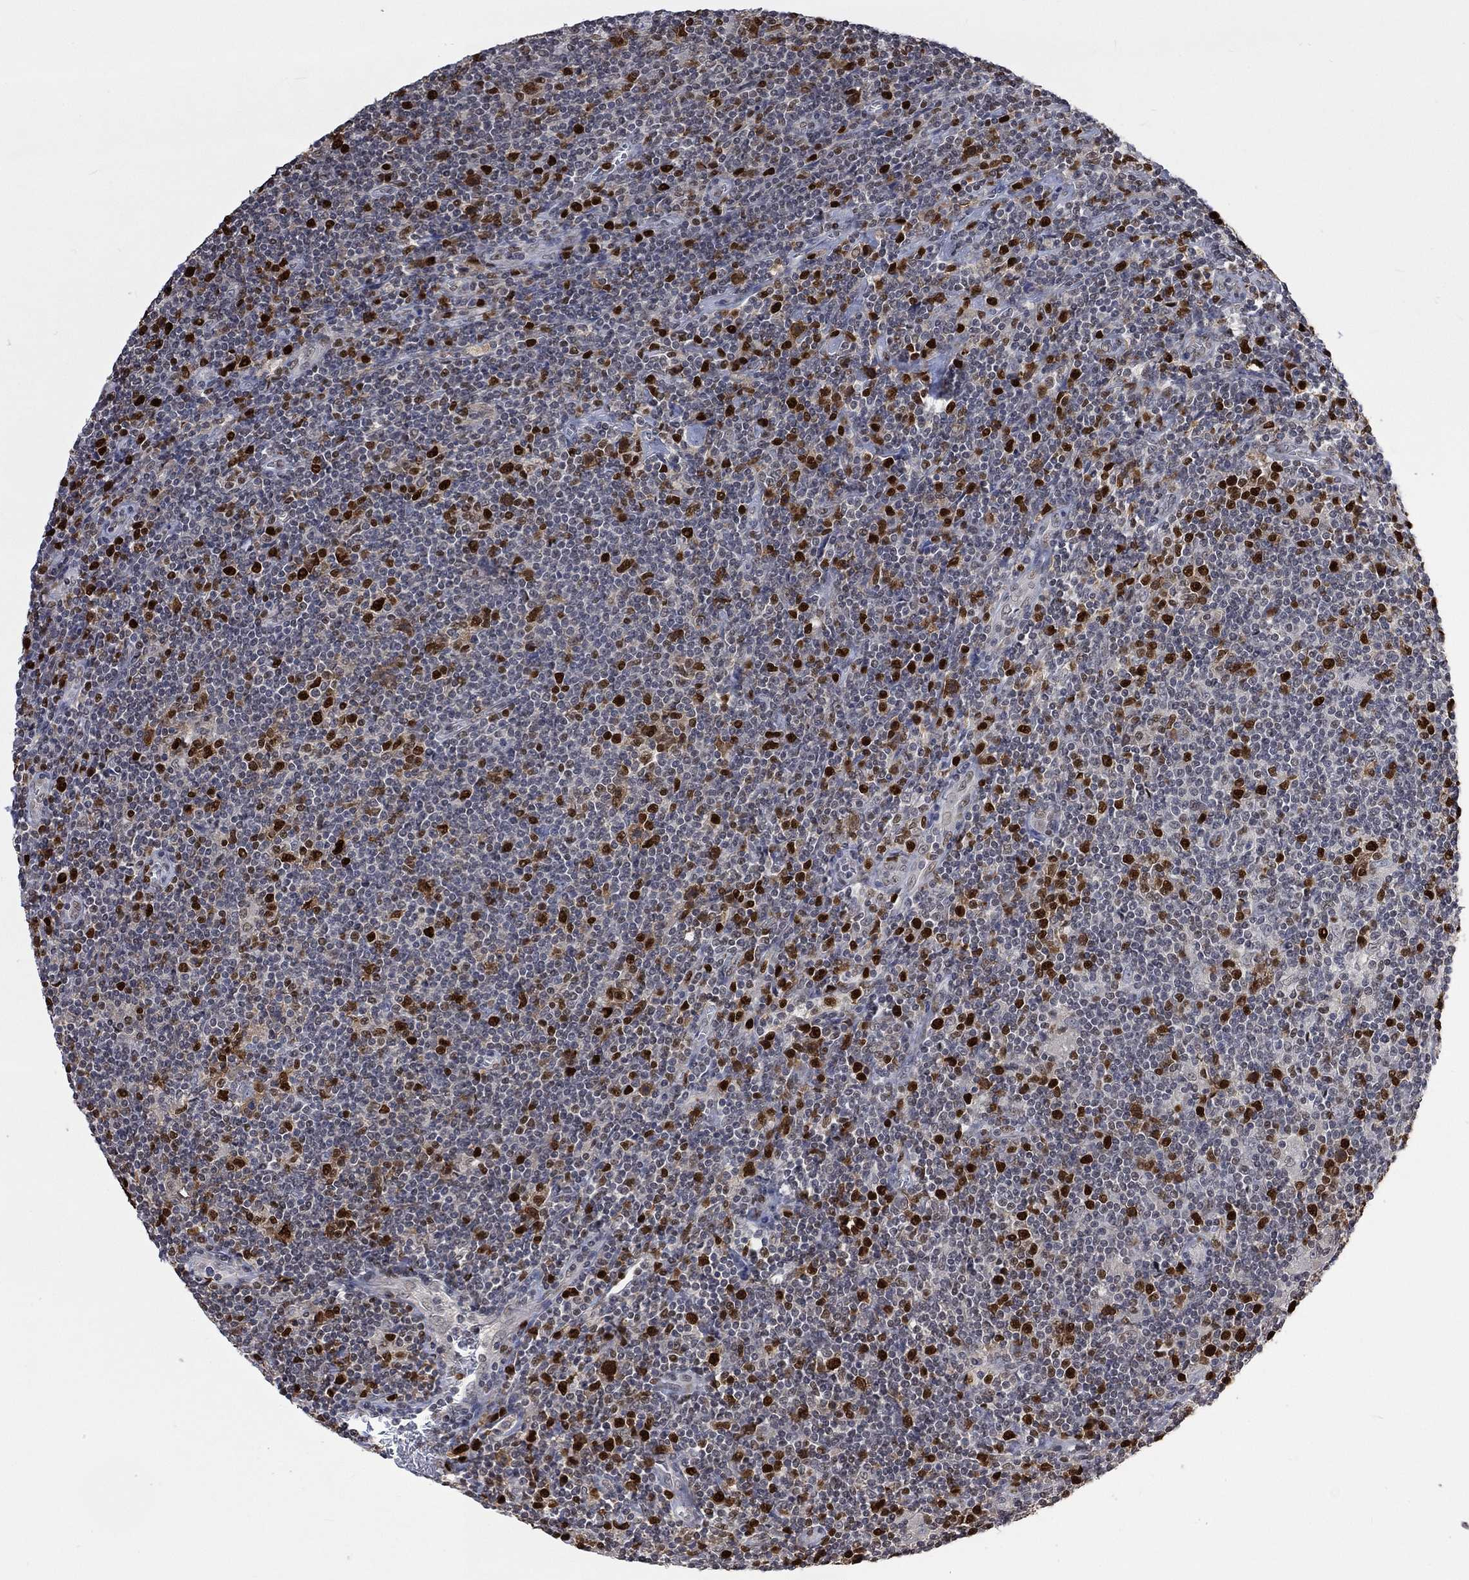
{"staining": {"intensity": "negative", "quantity": "none", "location": "none"}, "tissue": "lymphoma", "cell_type": "Tumor cells", "image_type": "cancer", "snomed": [{"axis": "morphology", "description": "Hodgkin's disease, NOS"}, {"axis": "topography", "description": "Lymph node"}], "caption": "Immunohistochemistry of human lymphoma shows no positivity in tumor cells.", "gene": "RAD54L2", "patient": {"sex": "male", "age": 40}}